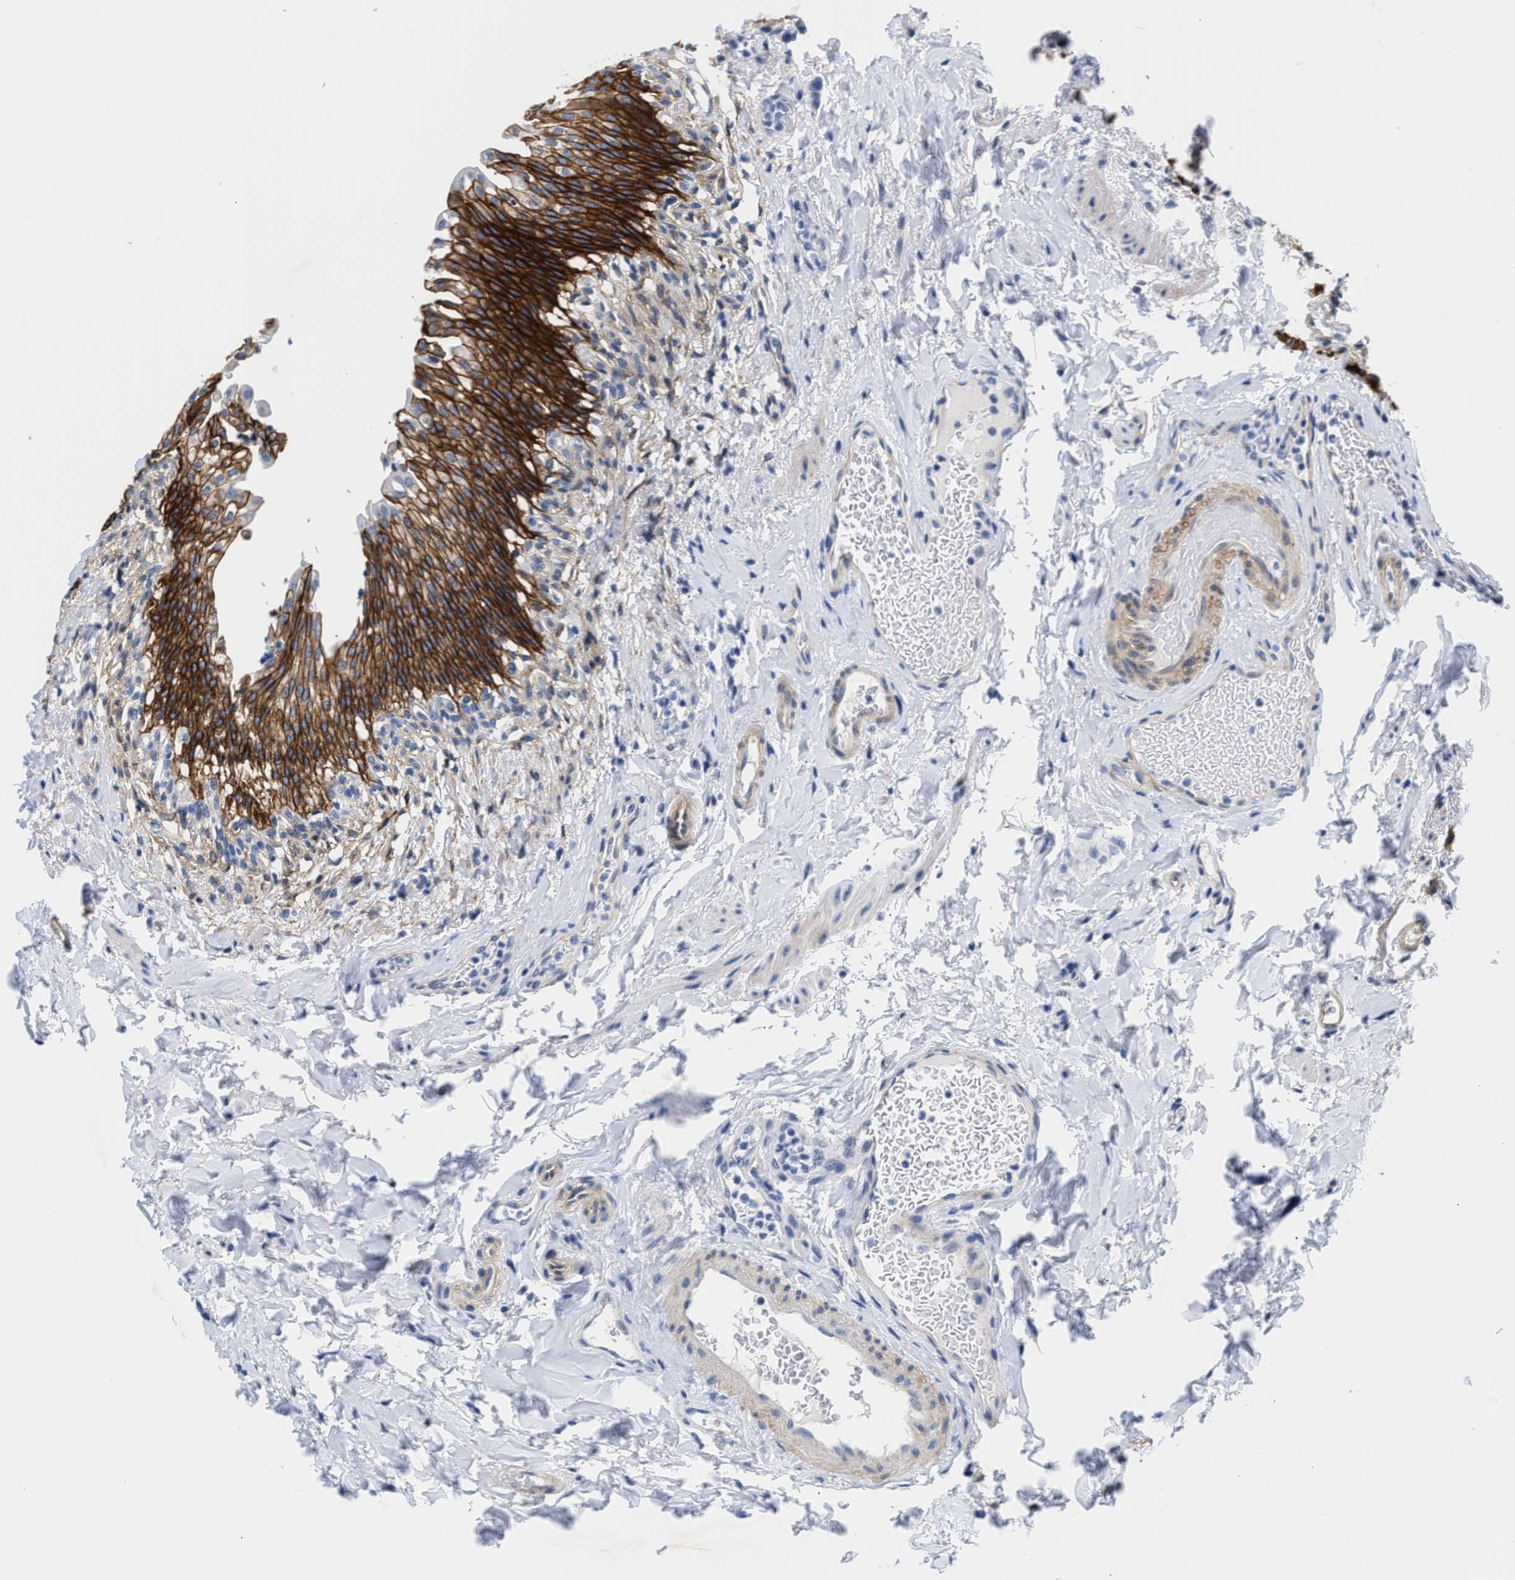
{"staining": {"intensity": "strong", "quantity": ">75%", "location": "cytoplasmic/membranous"}, "tissue": "urinary bladder", "cell_type": "Urothelial cells", "image_type": "normal", "snomed": [{"axis": "morphology", "description": "Normal tissue, NOS"}, {"axis": "topography", "description": "Urinary bladder"}], "caption": "Protein analysis of normal urinary bladder demonstrates strong cytoplasmic/membranous staining in about >75% of urothelial cells.", "gene": "TRIM29", "patient": {"sex": "female", "age": 60}}